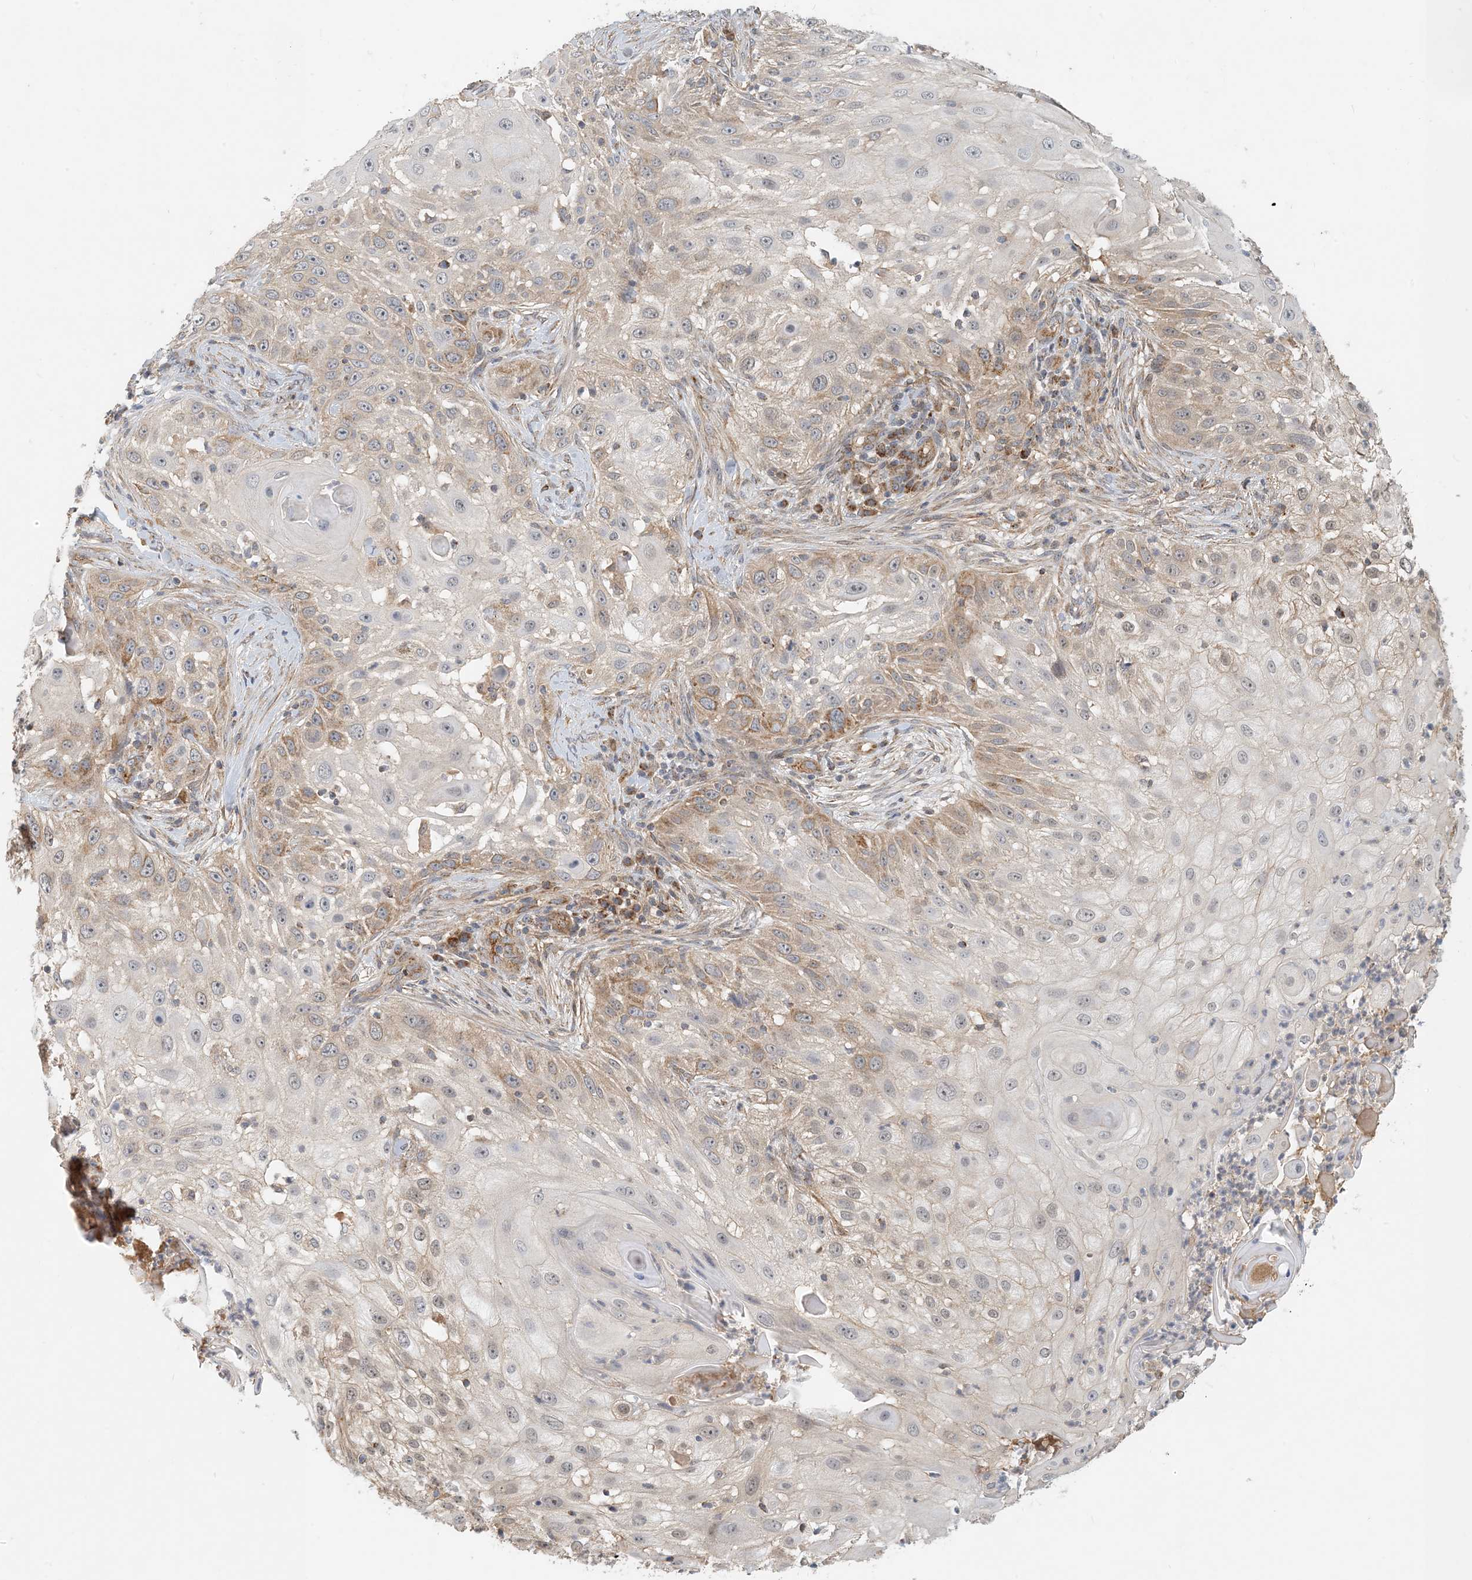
{"staining": {"intensity": "weak", "quantity": "25%-75%", "location": "cytoplasmic/membranous"}, "tissue": "skin cancer", "cell_type": "Tumor cells", "image_type": "cancer", "snomed": [{"axis": "morphology", "description": "Squamous cell carcinoma, NOS"}, {"axis": "topography", "description": "Skin"}], "caption": "Protein expression analysis of squamous cell carcinoma (skin) demonstrates weak cytoplasmic/membranous expression in approximately 25%-75% of tumor cells.", "gene": "ZBTB3", "patient": {"sex": "female", "age": 44}}